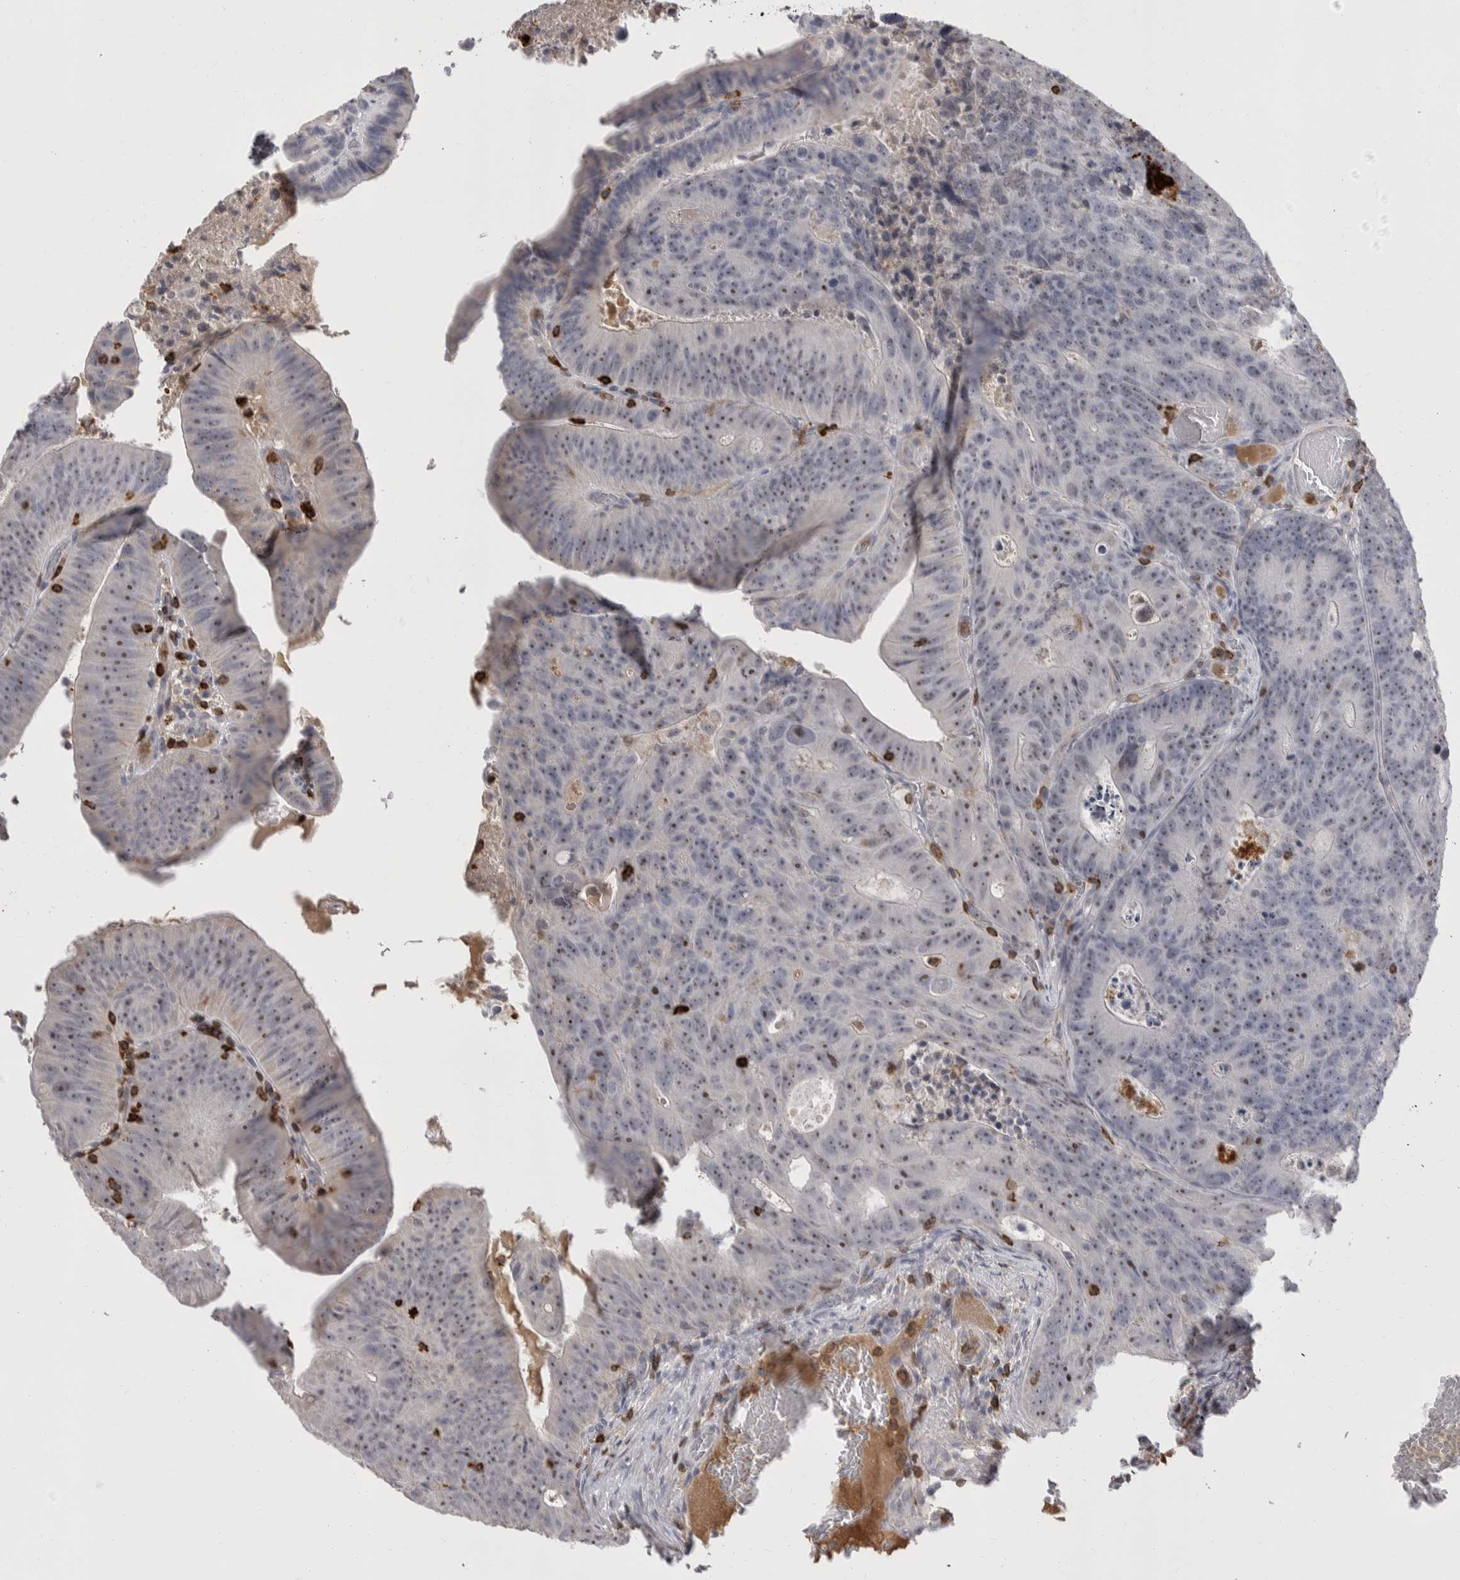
{"staining": {"intensity": "moderate", "quantity": ">75%", "location": "nuclear"}, "tissue": "colorectal cancer", "cell_type": "Tumor cells", "image_type": "cancer", "snomed": [{"axis": "morphology", "description": "Adenocarcinoma, NOS"}, {"axis": "topography", "description": "Colon"}], "caption": "This micrograph exhibits colorectal cancer stained with IHC to label a protein in brown. The nuclear of tumor cells show moderate positivity for the protein. Nuclei are counter-stained blue.", "gene": "CEP295NL", "patient": {"sex": "male", "age": 87}}